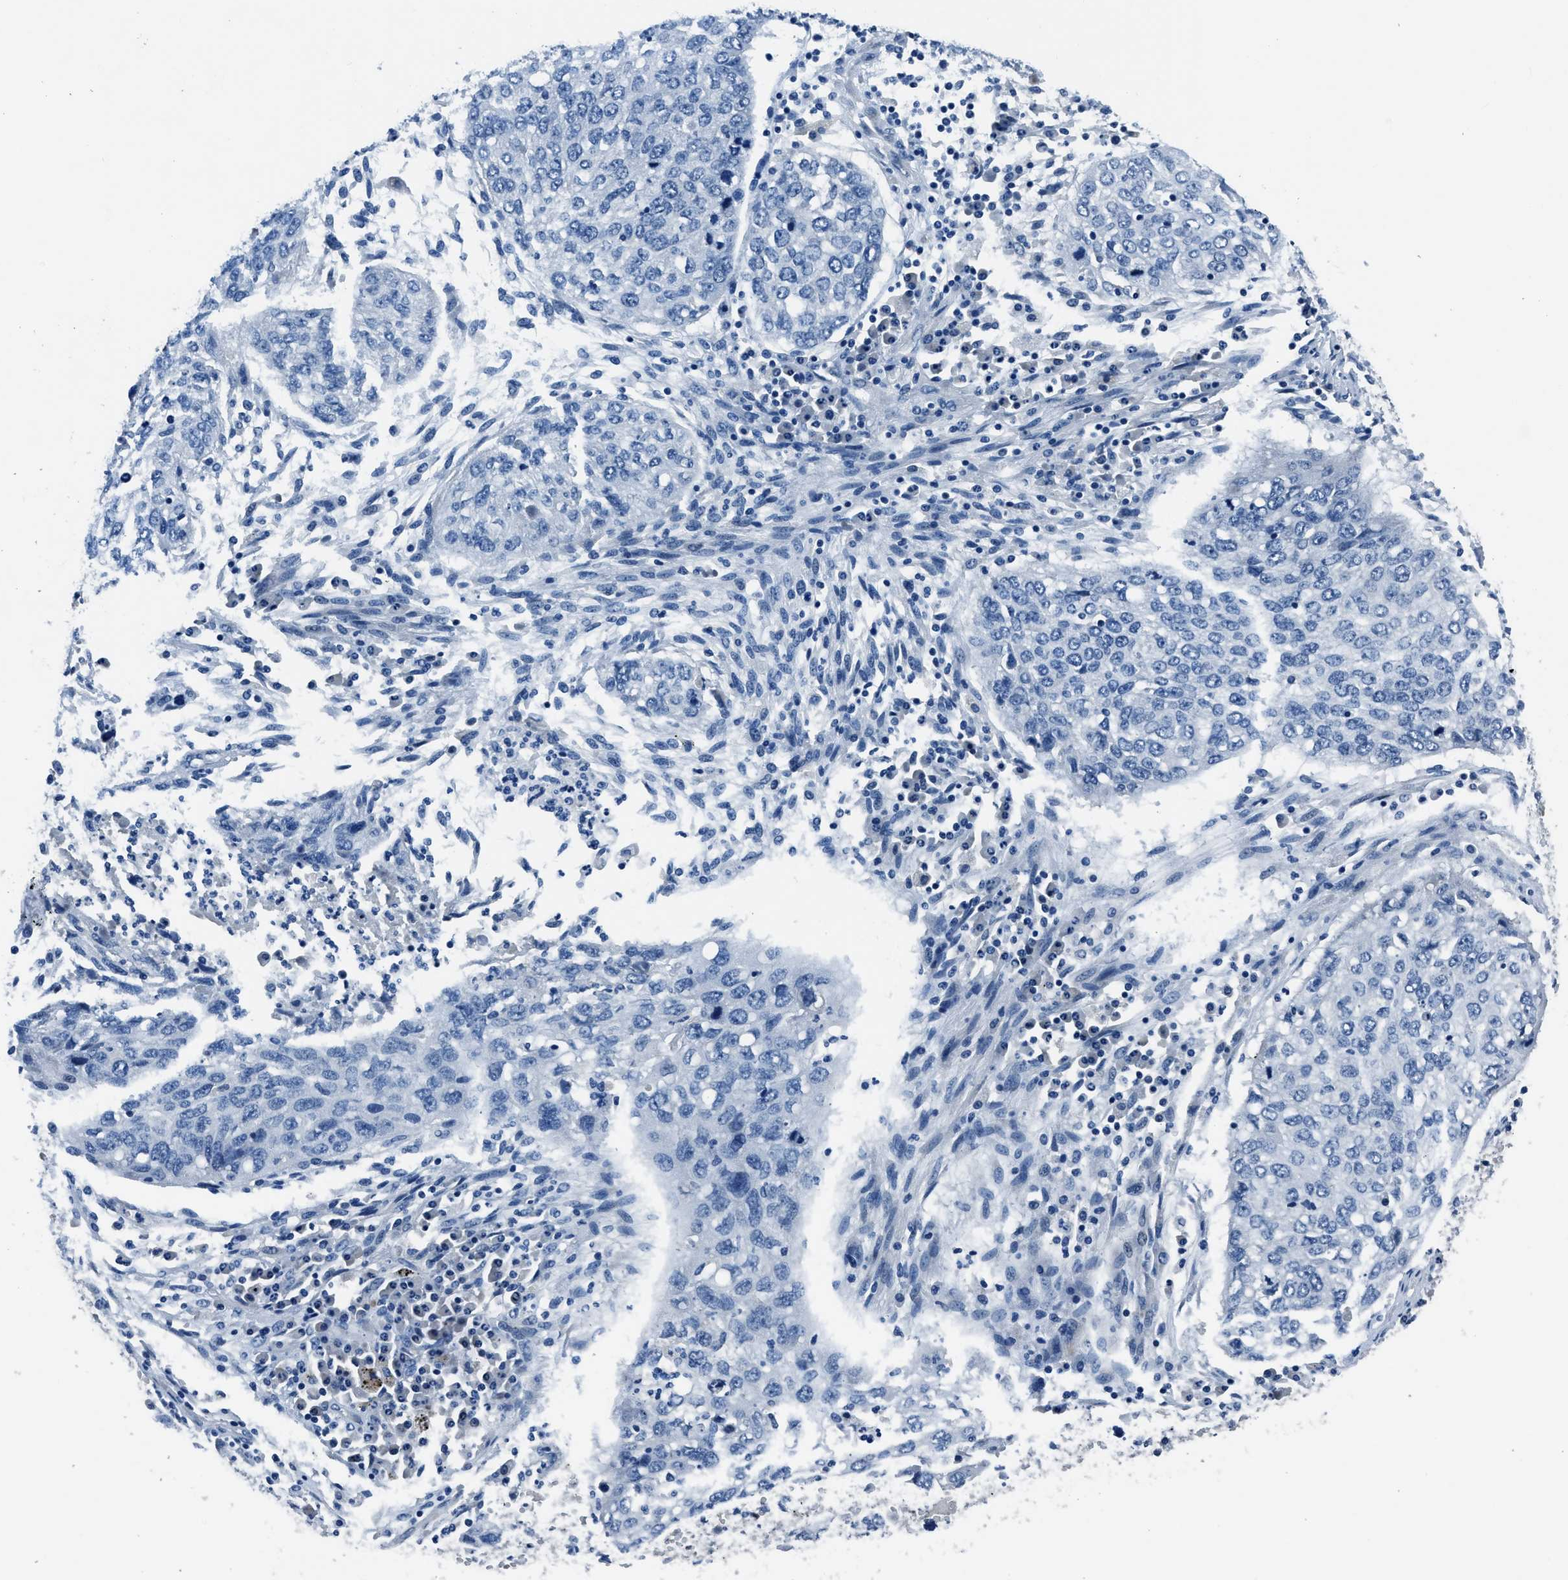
{"staining": {"intensity": "negative", "quantity": "none", "location": "none"}, "tissue": "lung cancer", "cell_type": "Tumor cells", "image_type": "cancer", "snomed": [{"axis": "morphology", "description": "Squamous cell carcinoma, NOS"}, {"axis": "topography", "description": "Lung"}], "caption": "Tumor cells show no significant protein expression in squamous cell carcinoma (lung).", "gene": "GJA3", "patient": {"sex": "female", "age": 63}}